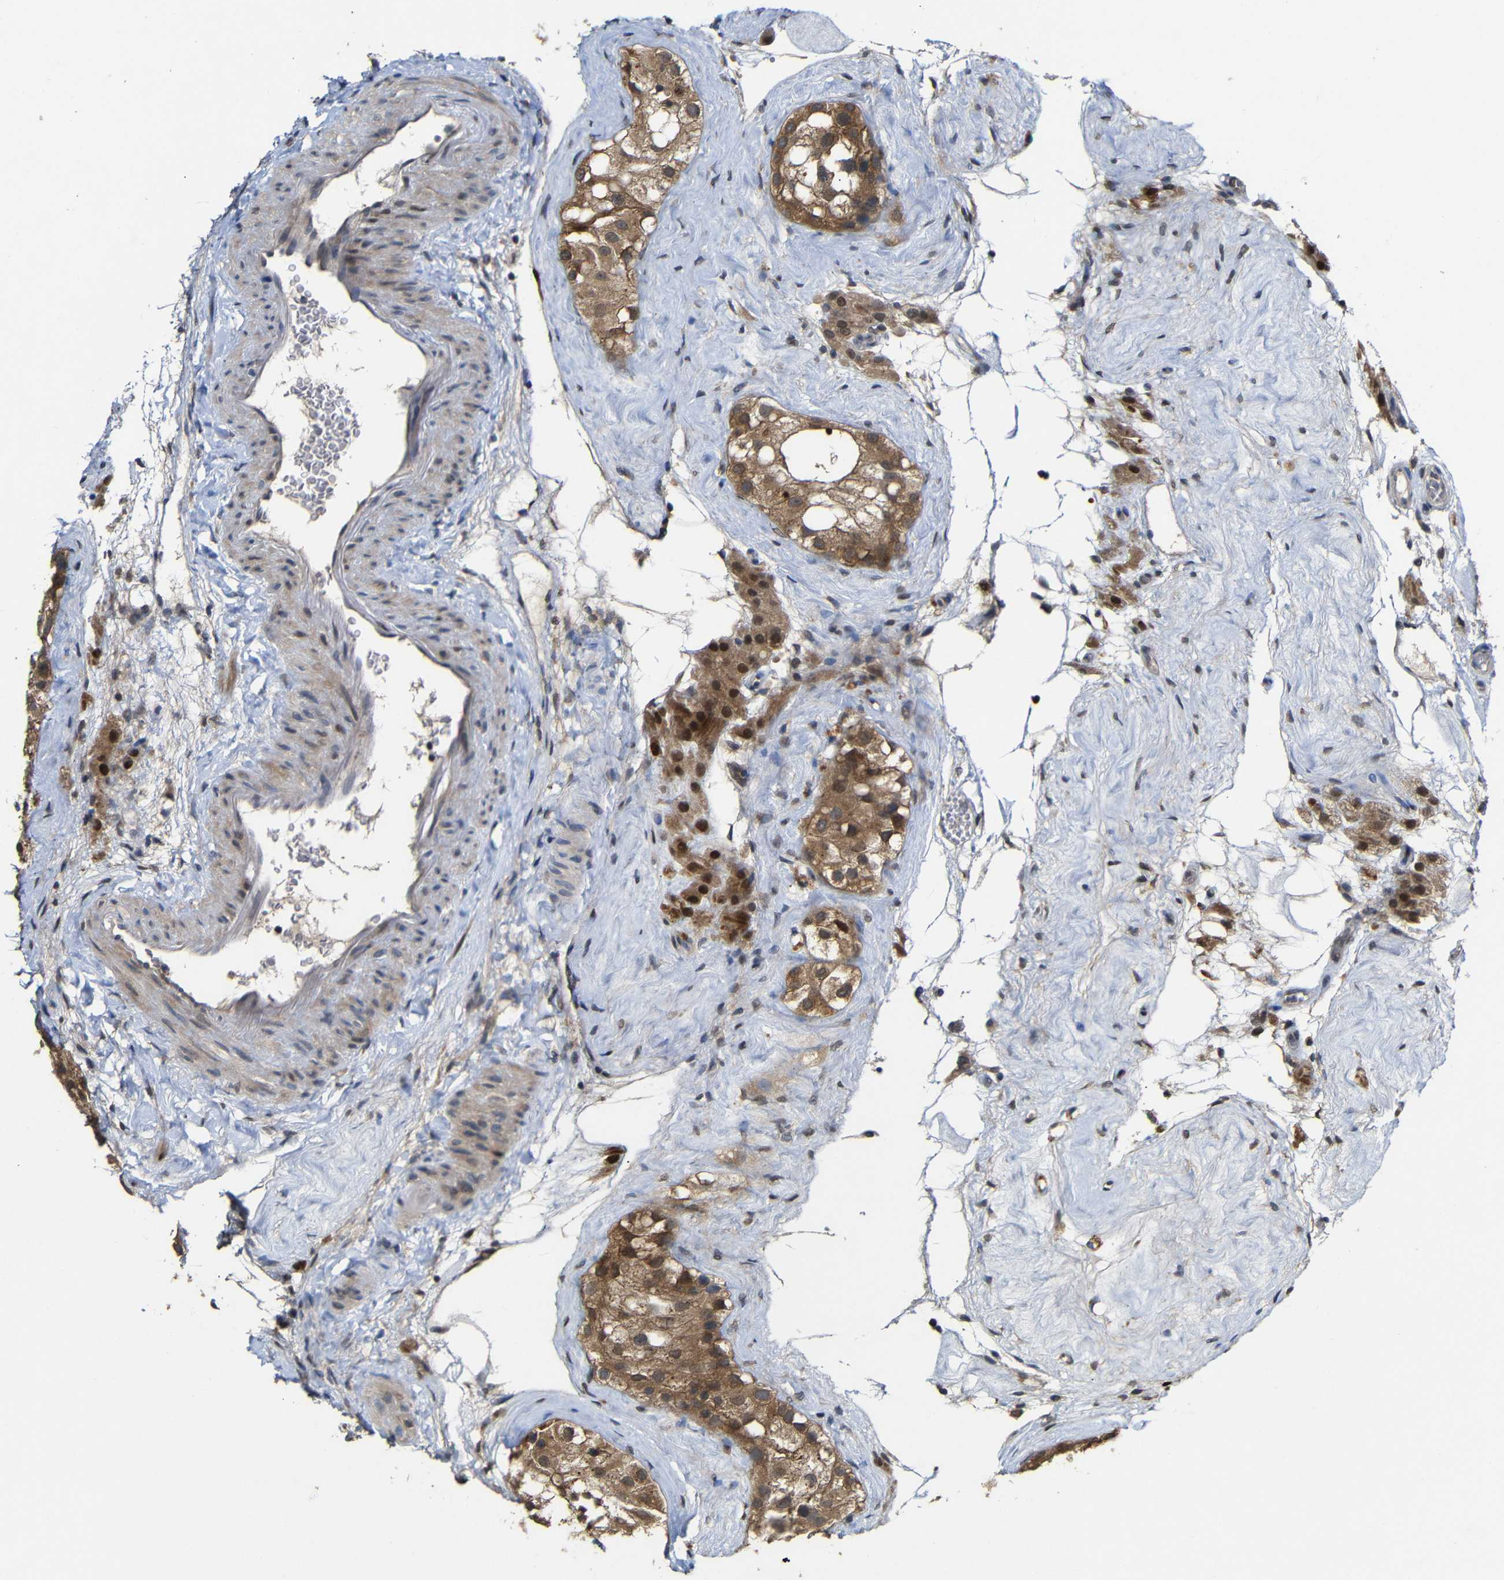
{"staining": {"intensity": "moderate", "quantity": ">75%", "location": "cytoplasmic/membranous"}, "tissue": "testis", "cell_type": "Cells in seminiferous ducts", "image_type": "normal", "snomed": [{"axis": "morphology", "description": "Normal tissue, NOS"}, {"axis": "morphology", "description": "Seminoma, NOS"}, {"axis": "topography", "description": "Testis"}], "caption": "Cells in seminiferous ducts reveal medium levels of moderate cytoplasmic/membranous positivity in approximately >75% of cells in benign human testis. The protein is stained brown, and the nuclei are stained in blue (DAB (3,3'-diaminobenzidine) IHC with brightfield microscopy, high magnification).", "gene": "ATG12", "patient": {"sex": "male", "age": 71}}